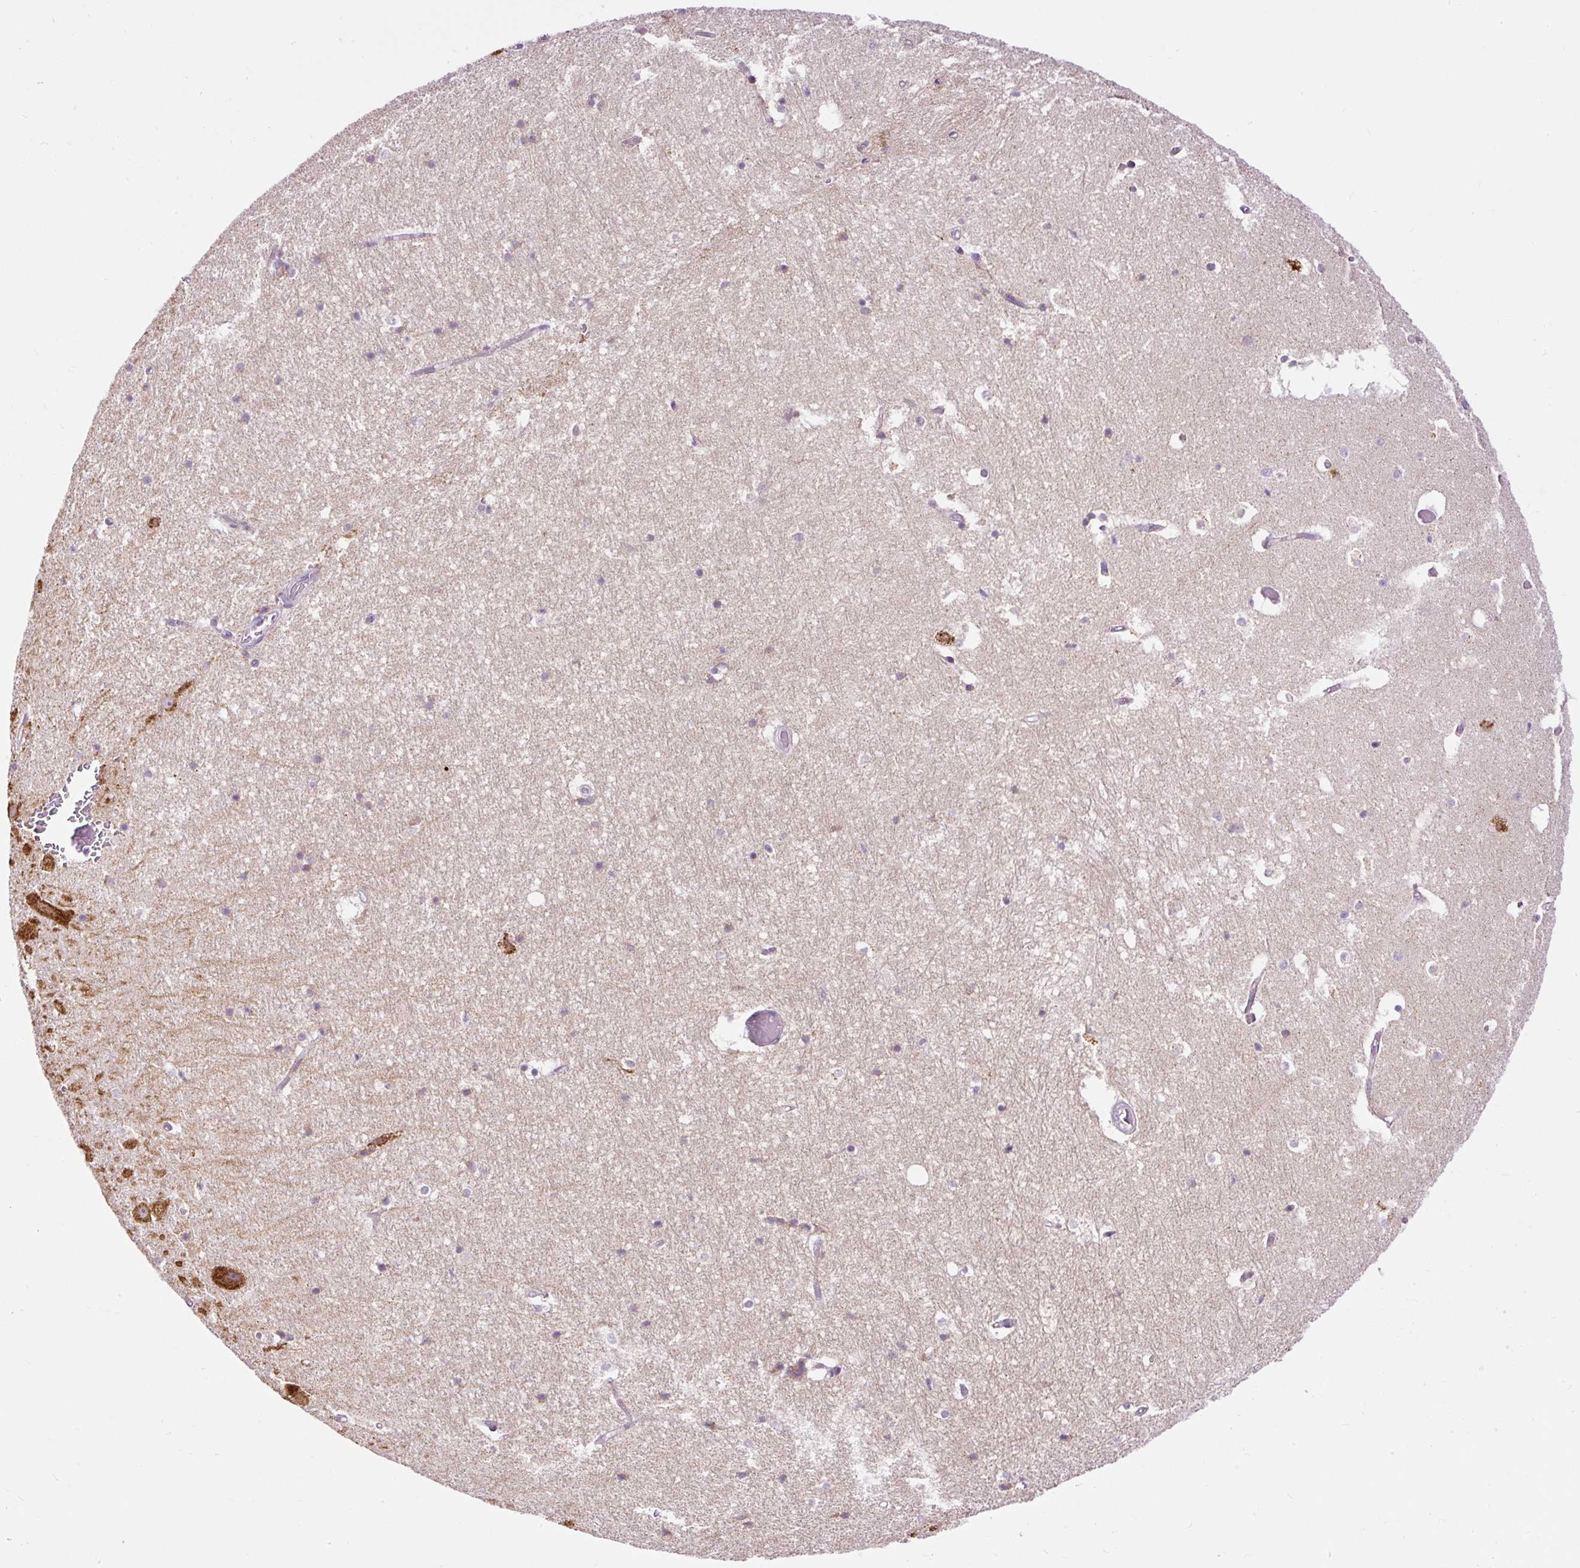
{"staining": {"intensity": "negative", "quantity": "none", "location": "none"}, "tissue": "hippocampus", "cell_type": "Glial cells", "image_type": "normal", "snomed": [{"axis": "morphology", "description": "Normal tissue, NOS"}, {"axis": "topography", "description": "Hippocampus"}], "caption": "A histopathology image of hippocampus stained for a protein demonstrates no brown staining in glial cells.", "gene": "FMC1", "patient": {"sex": "female", "age": 52}}